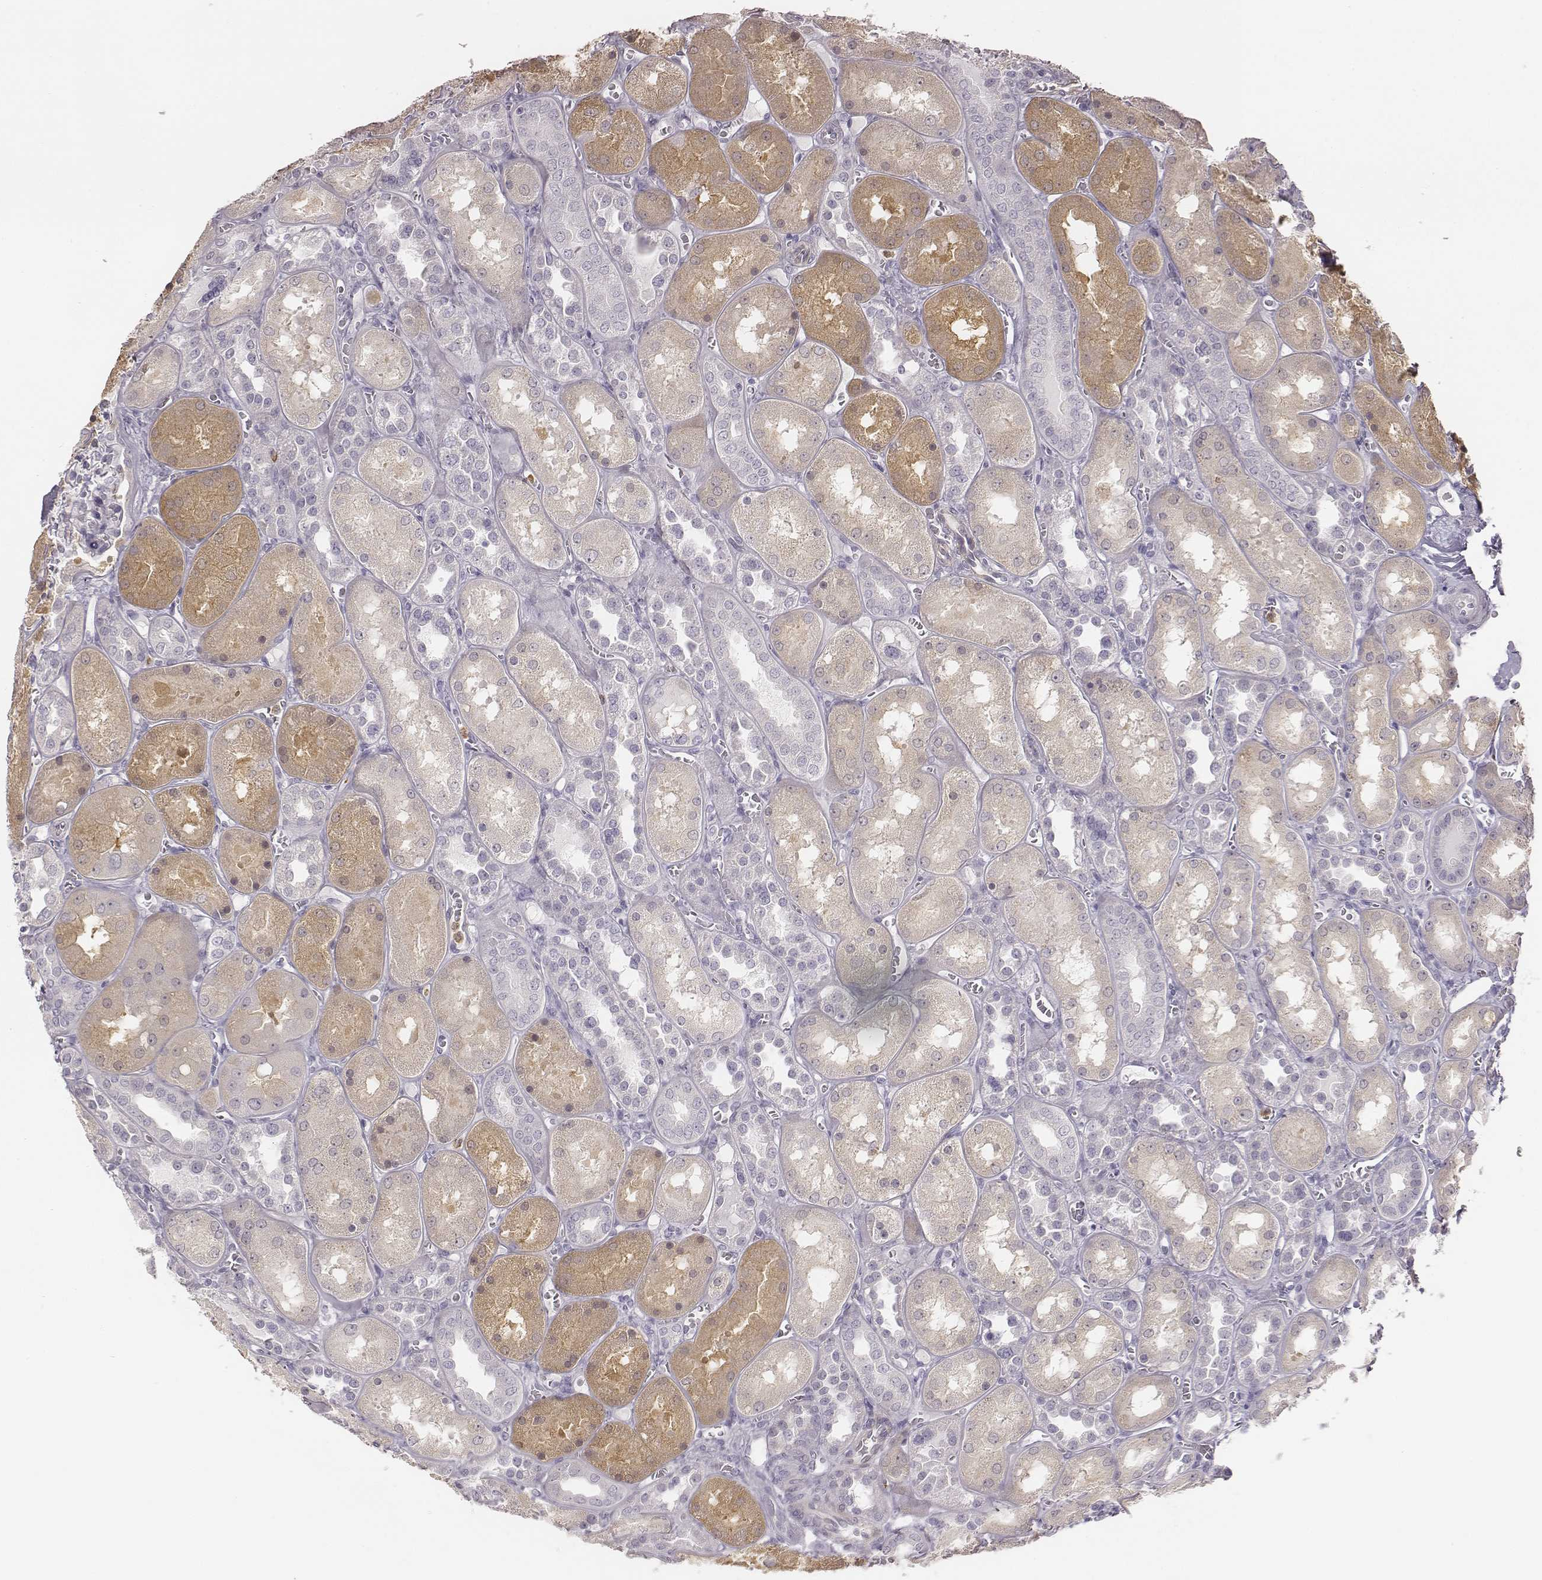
{"staining": {"intensity": "negative", "quantity": "none", "location": "none"}, "tissue": "kidney", "cell_type": "Cells in glomeruli", "image_type": "normal", "snomed": [{"axis": "morphology", "description": "Normal tissue, NOS"}, {"axis": "topography", "description": "Kidney"}], "caption": "Immunohistochemistry histopathology image of unremarkable kidney: human kidney stained with DAB (3,3'-diaminobenzidine) reveals no significant protein expression in cells in glomeruli.", "gene": "KCNJ12", "patient": {"sex": "male", "age": 73}}